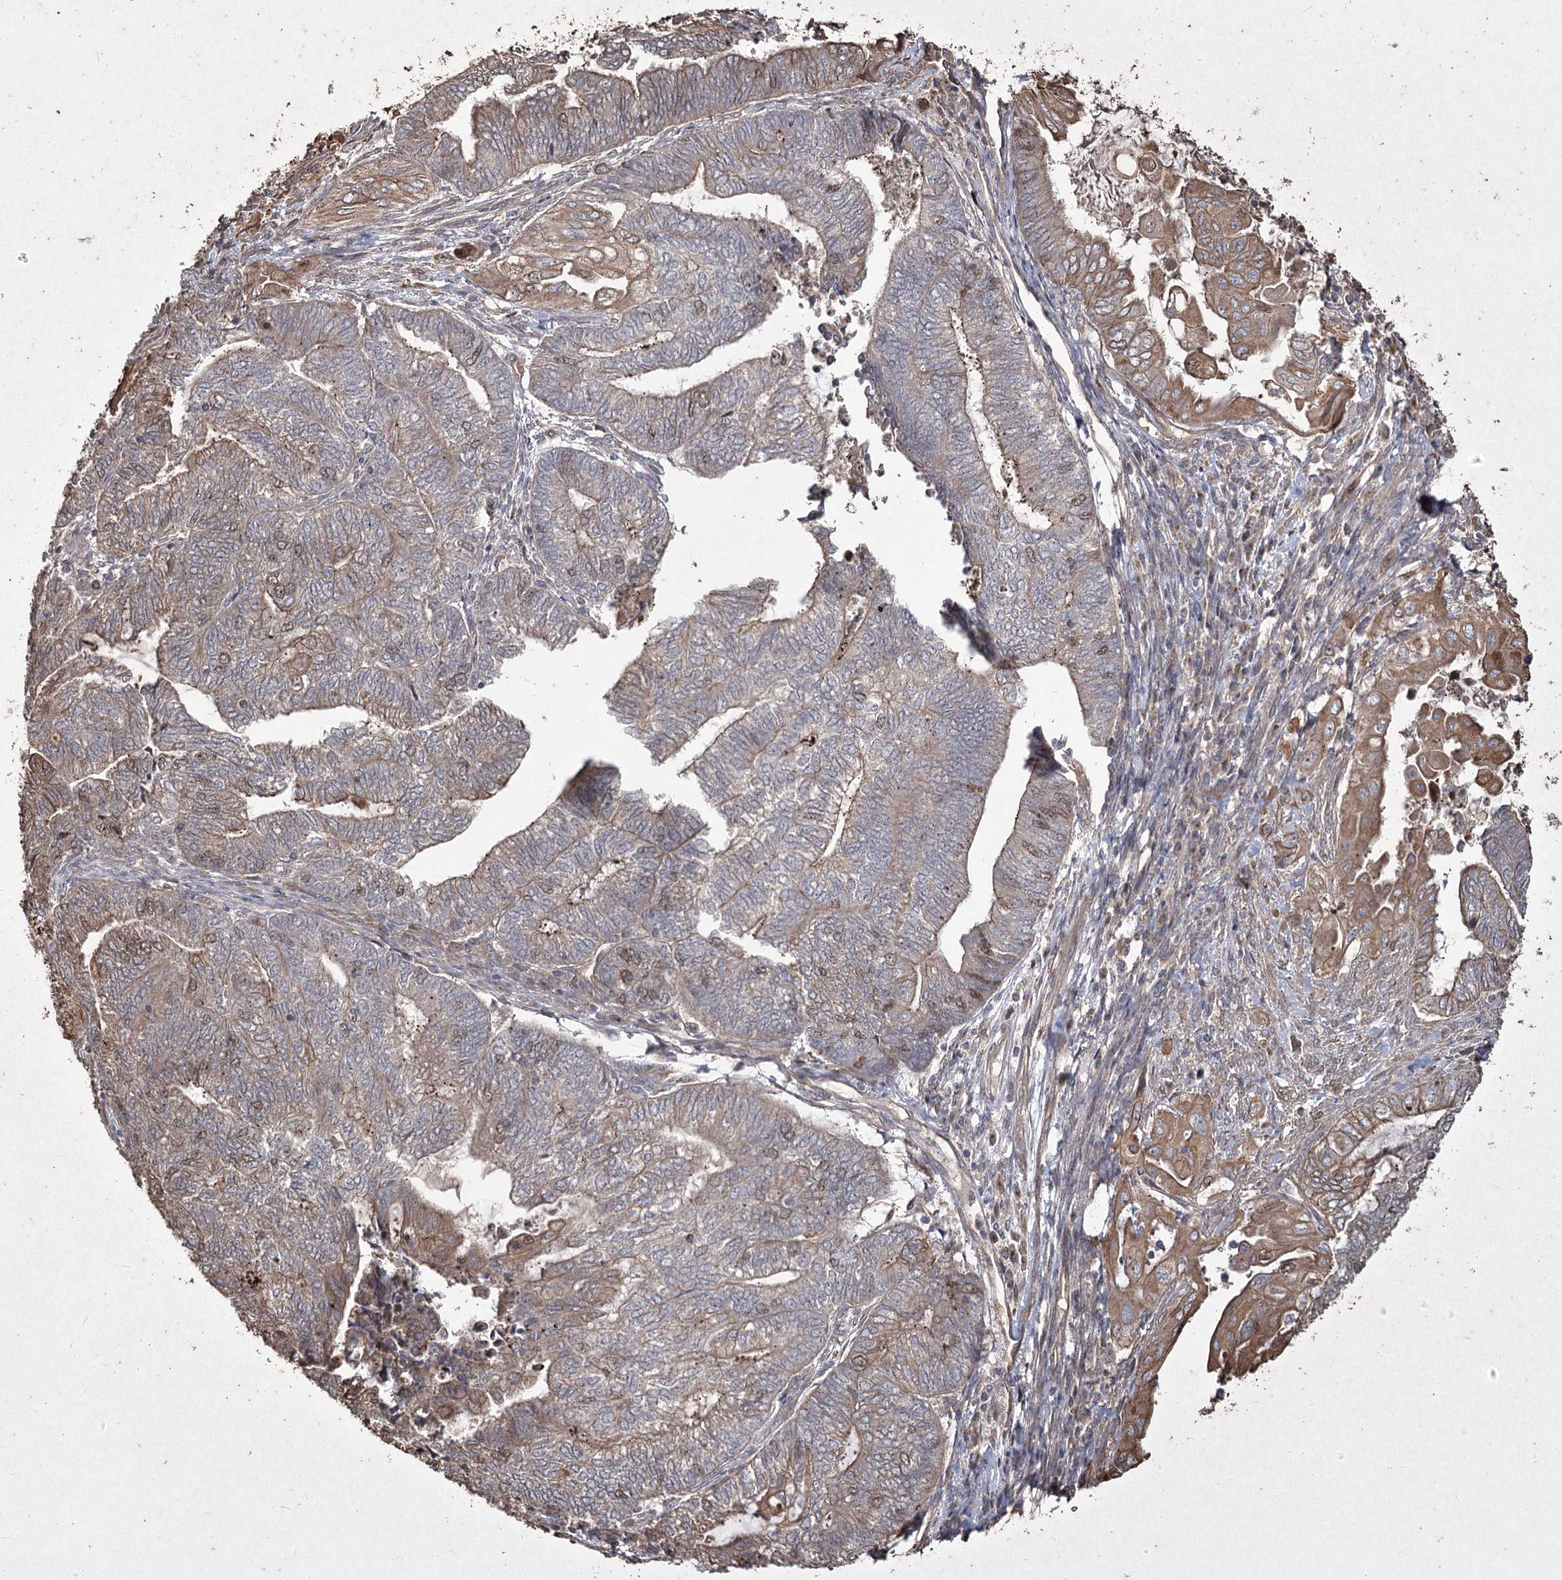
{"staining": {"intensity": "moderate", "quantity": "<25%", "location": "cytoplasmic/membranous"}, "tissue": "endometrial cancer", "cell_type": "Tumor cells", "image_type": "cancer", "snomed": [{"axis": "morphology", "description": "Adenocarcinoma, NOS"}, {"axis": "topography", "description": "Uterus"}, {"axis": "topography", "description": "Endometrium"}], "caption": "Adenocarcinoma (endometrial) stained for a protein (brown) reveals moderate cytoplasmic/membranous positive positivity in about <25% of tumor cells.", "gene": "PRC1", "patient": {"sex": "female", "age": 70}}